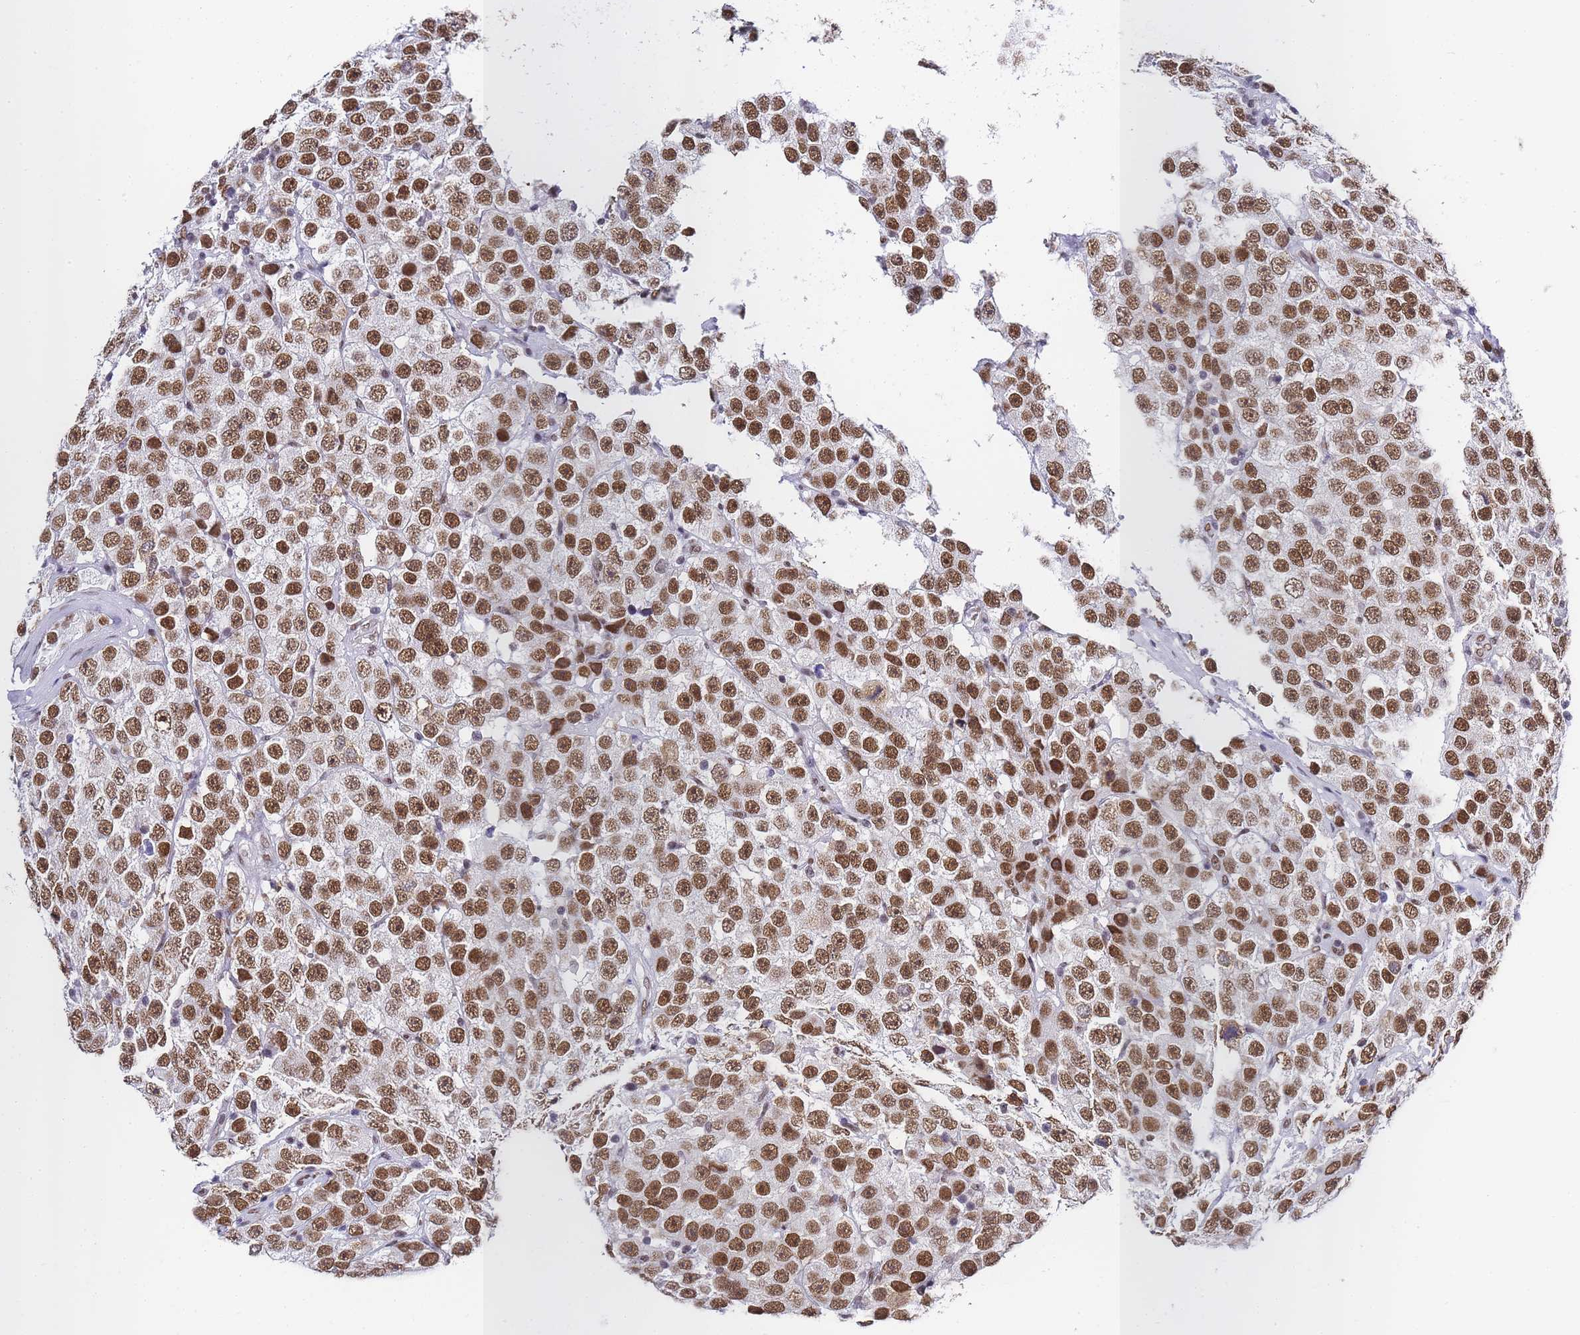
{"staining": {"intensity": "strong", "quantity": ">75%", "location": "nuclear"}, "tissue": "testis cancer", "cell_type": "Tumor cells", "image_type": "cancer", "snomed": [{"axis": "morphology", "description": "Seminoma, NOS"}, {"axis": "topography", "description": "Testis"}], "caption": "Immunohistochemistry micrograph of seminoma (testis) stained for a protein (brown), which shows high levels of strong nuclear positivity in approximately >75% of tumor cells.", "gene": "POLR1A", "patient": {"sex": "male", "age": 28}}